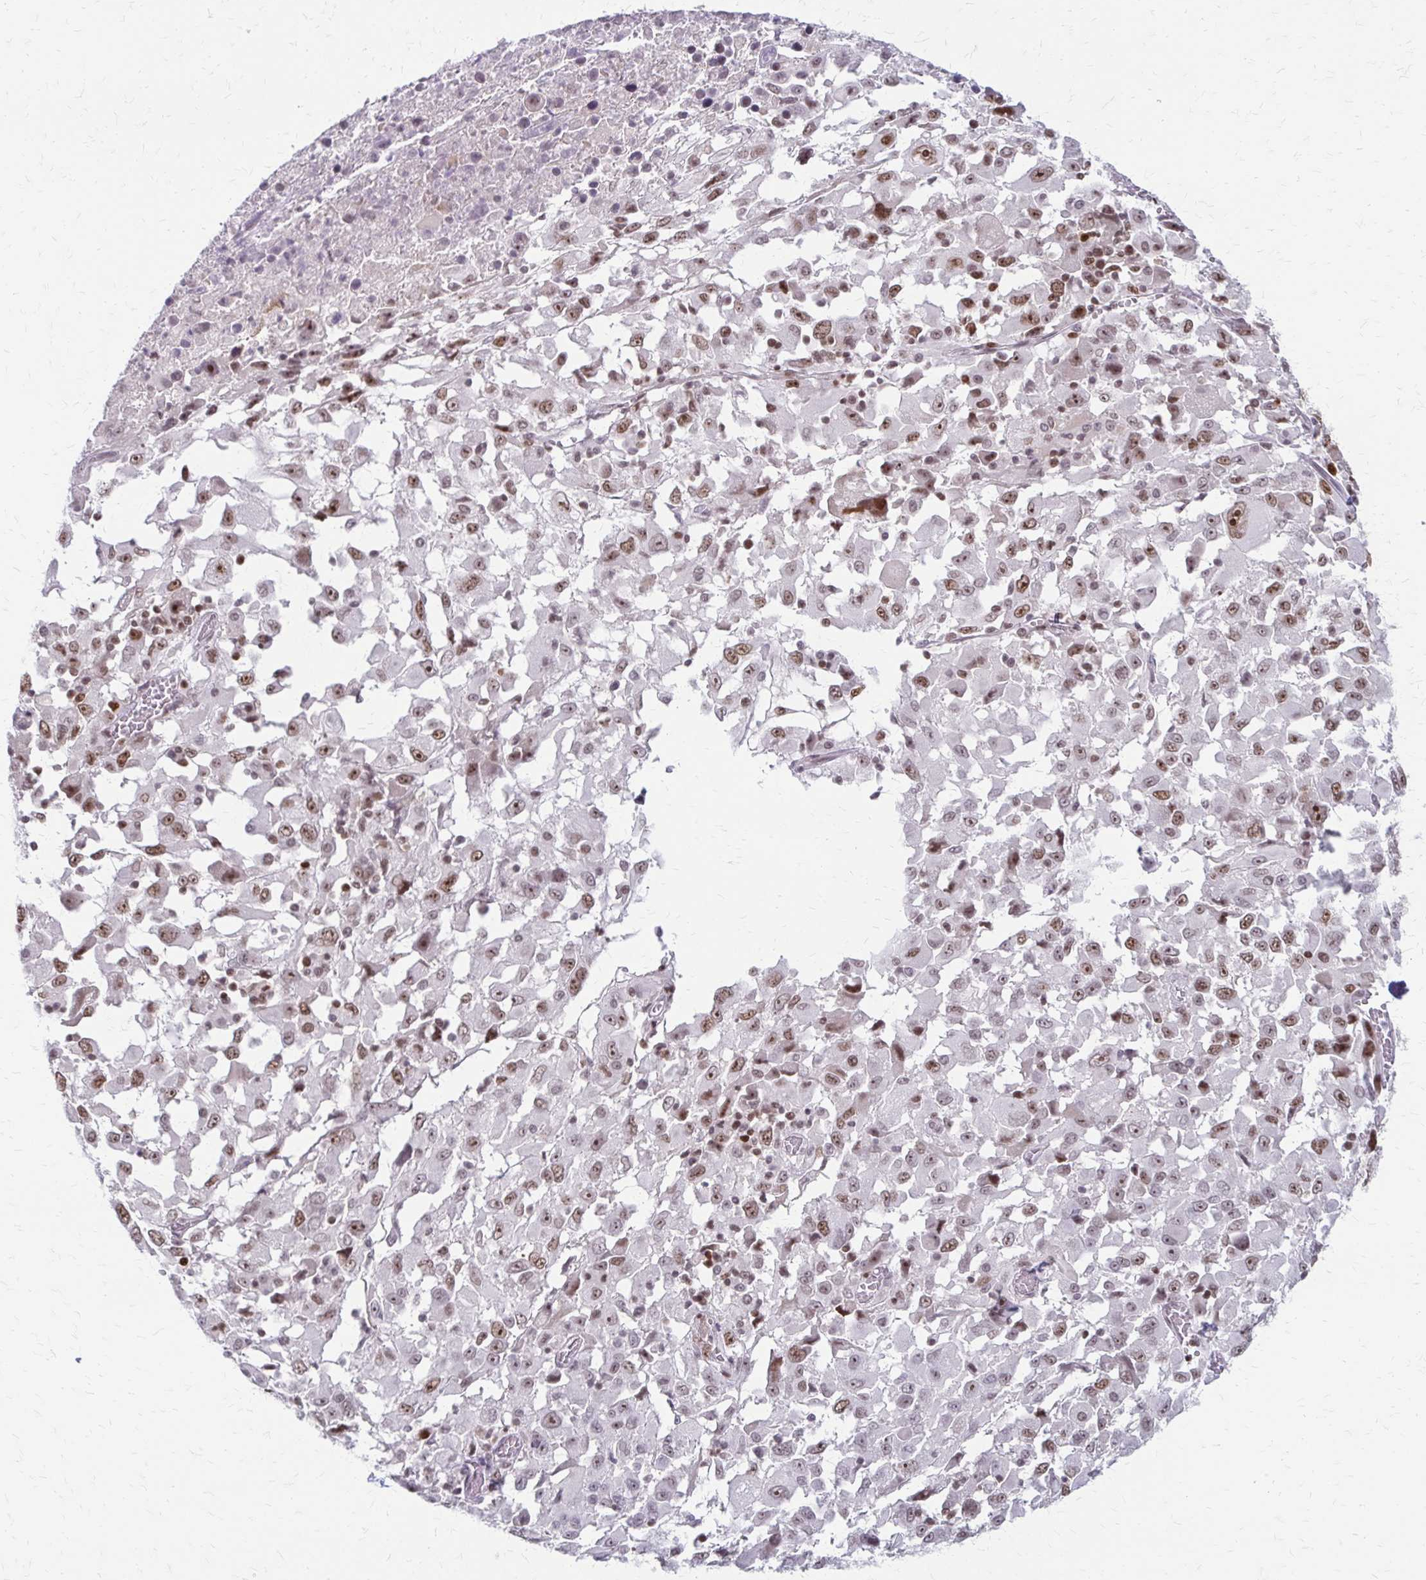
{"staining": {"intensity": "moderate", "quantity": ">75%", "location": "nuclear"}, "tissue": "melanoma", "cell_type": "Tumor cells", "image_type": "cancer", "snomed": [{"axis": "morphology", "description": "Malignant melanoma, Metastatic site"}, {"axis": "topography", "description": "Soft tissue"}], "caption": "The photomicrograph demonstrates staining of malignant melanoma (metastatic site), revealing moderate nuclear protein staining (brown color) within tumor cells. The staining was performed using DAB (3,3'-diaminobenzidine), with brown indicating positive protein expression. Nuclei are stained blue with hematoxylin.", "gene": "EED", "patient": {"sex": "male", "age": 50}}